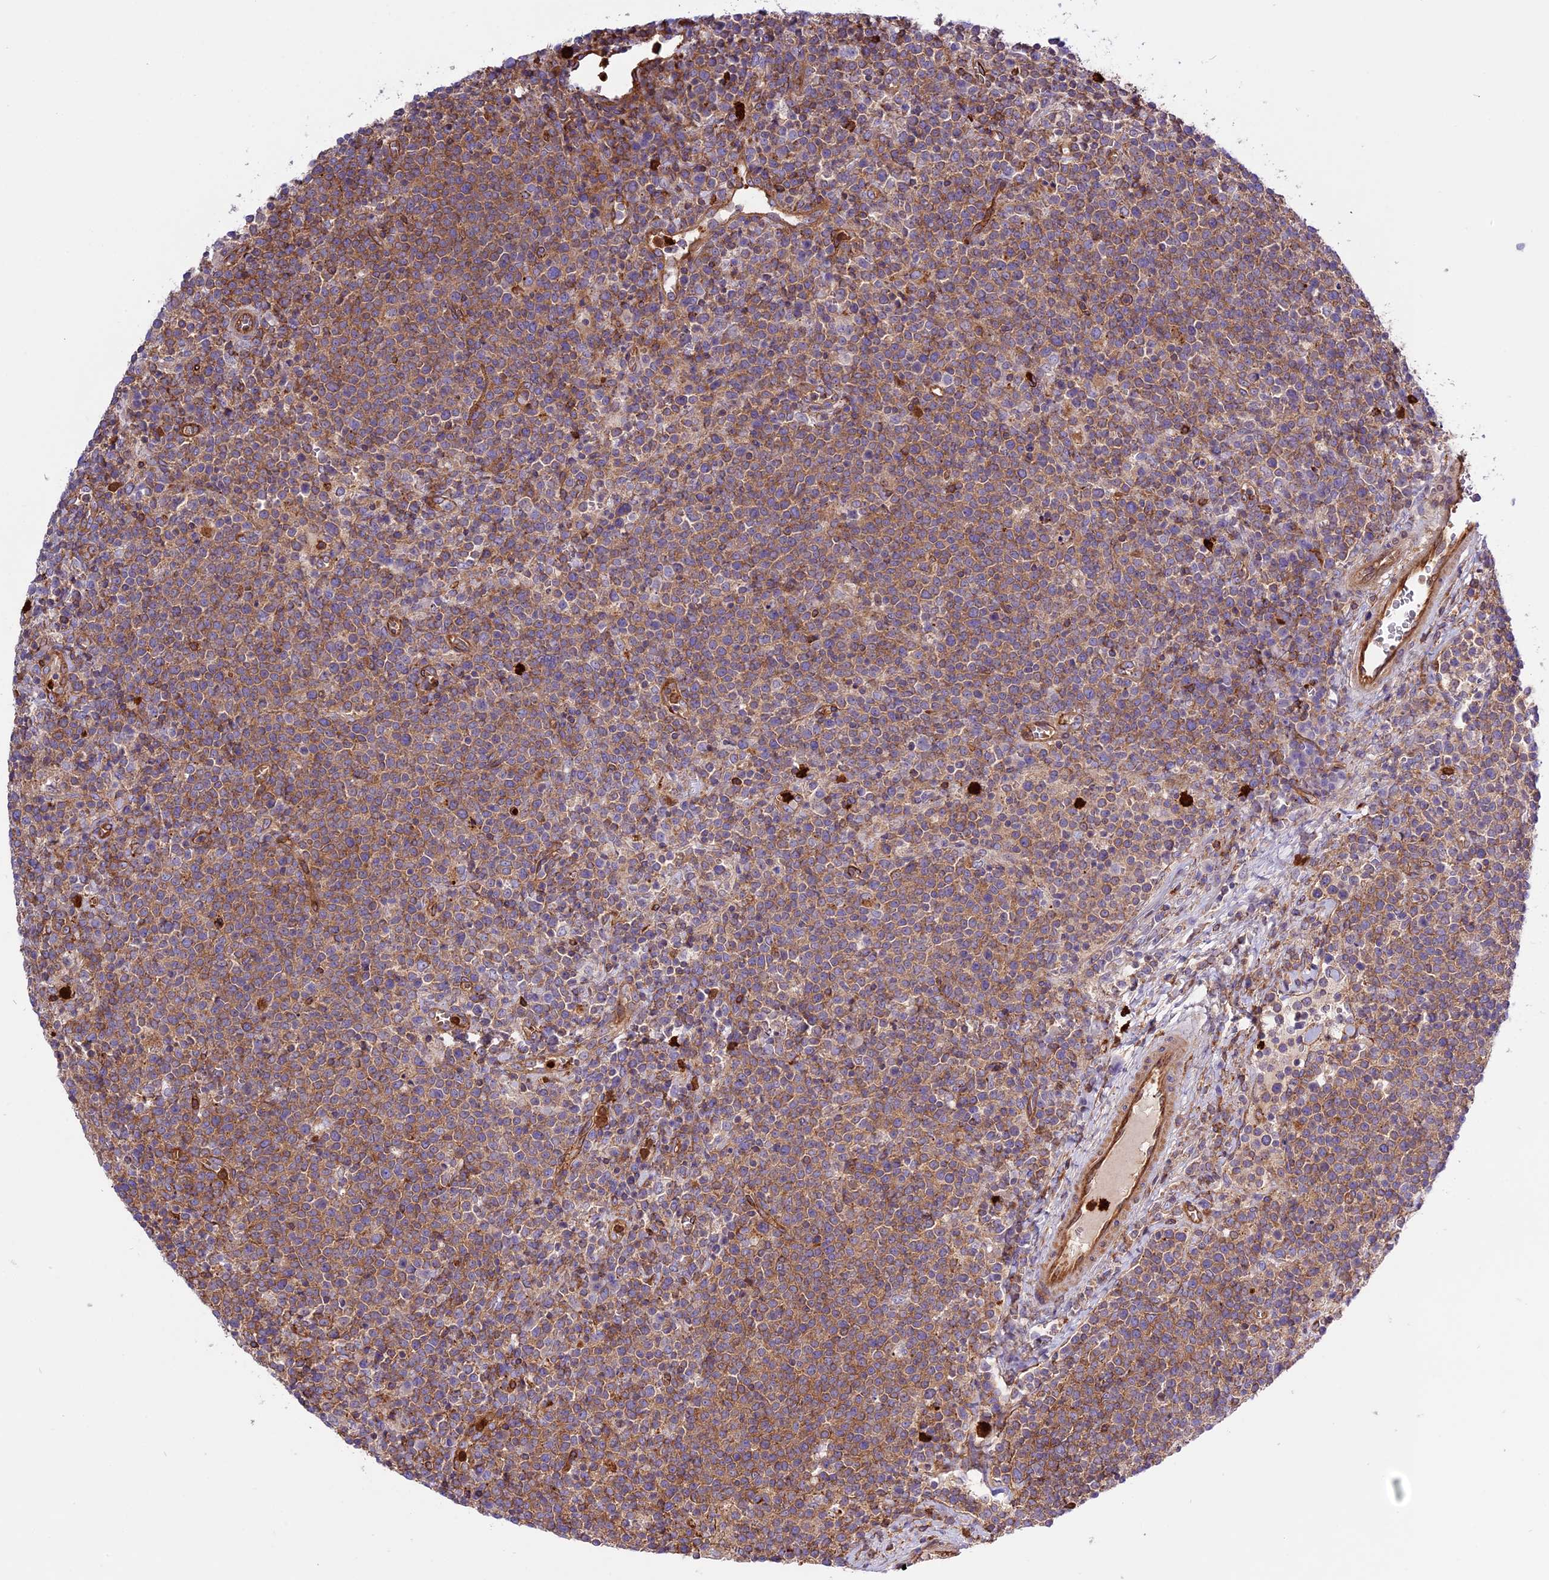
{"staining": {"intensity": "weak", "quantity": "25%-75%", "location": "cytoplasmic/membranous"}, "tissue": "lymphoma", "cell_type": "Tumor cells", "image_type": "cancer", "snomed": [{"axis": "morphology", "description": "Malignant lymphoma, non-Hodgkin's type, High grade"}, {"axis": "topography", "description": "Lymph node"}], "caption": "IHC histopathology image of lymphoma stained for a protein (brown), which exhibits low levels of weak cytoplasmic/membranous expression in approximately 25%-75% of tumor cells.", "gene": "CD99L2", "patient": {"sex": "male", "age": 61}}